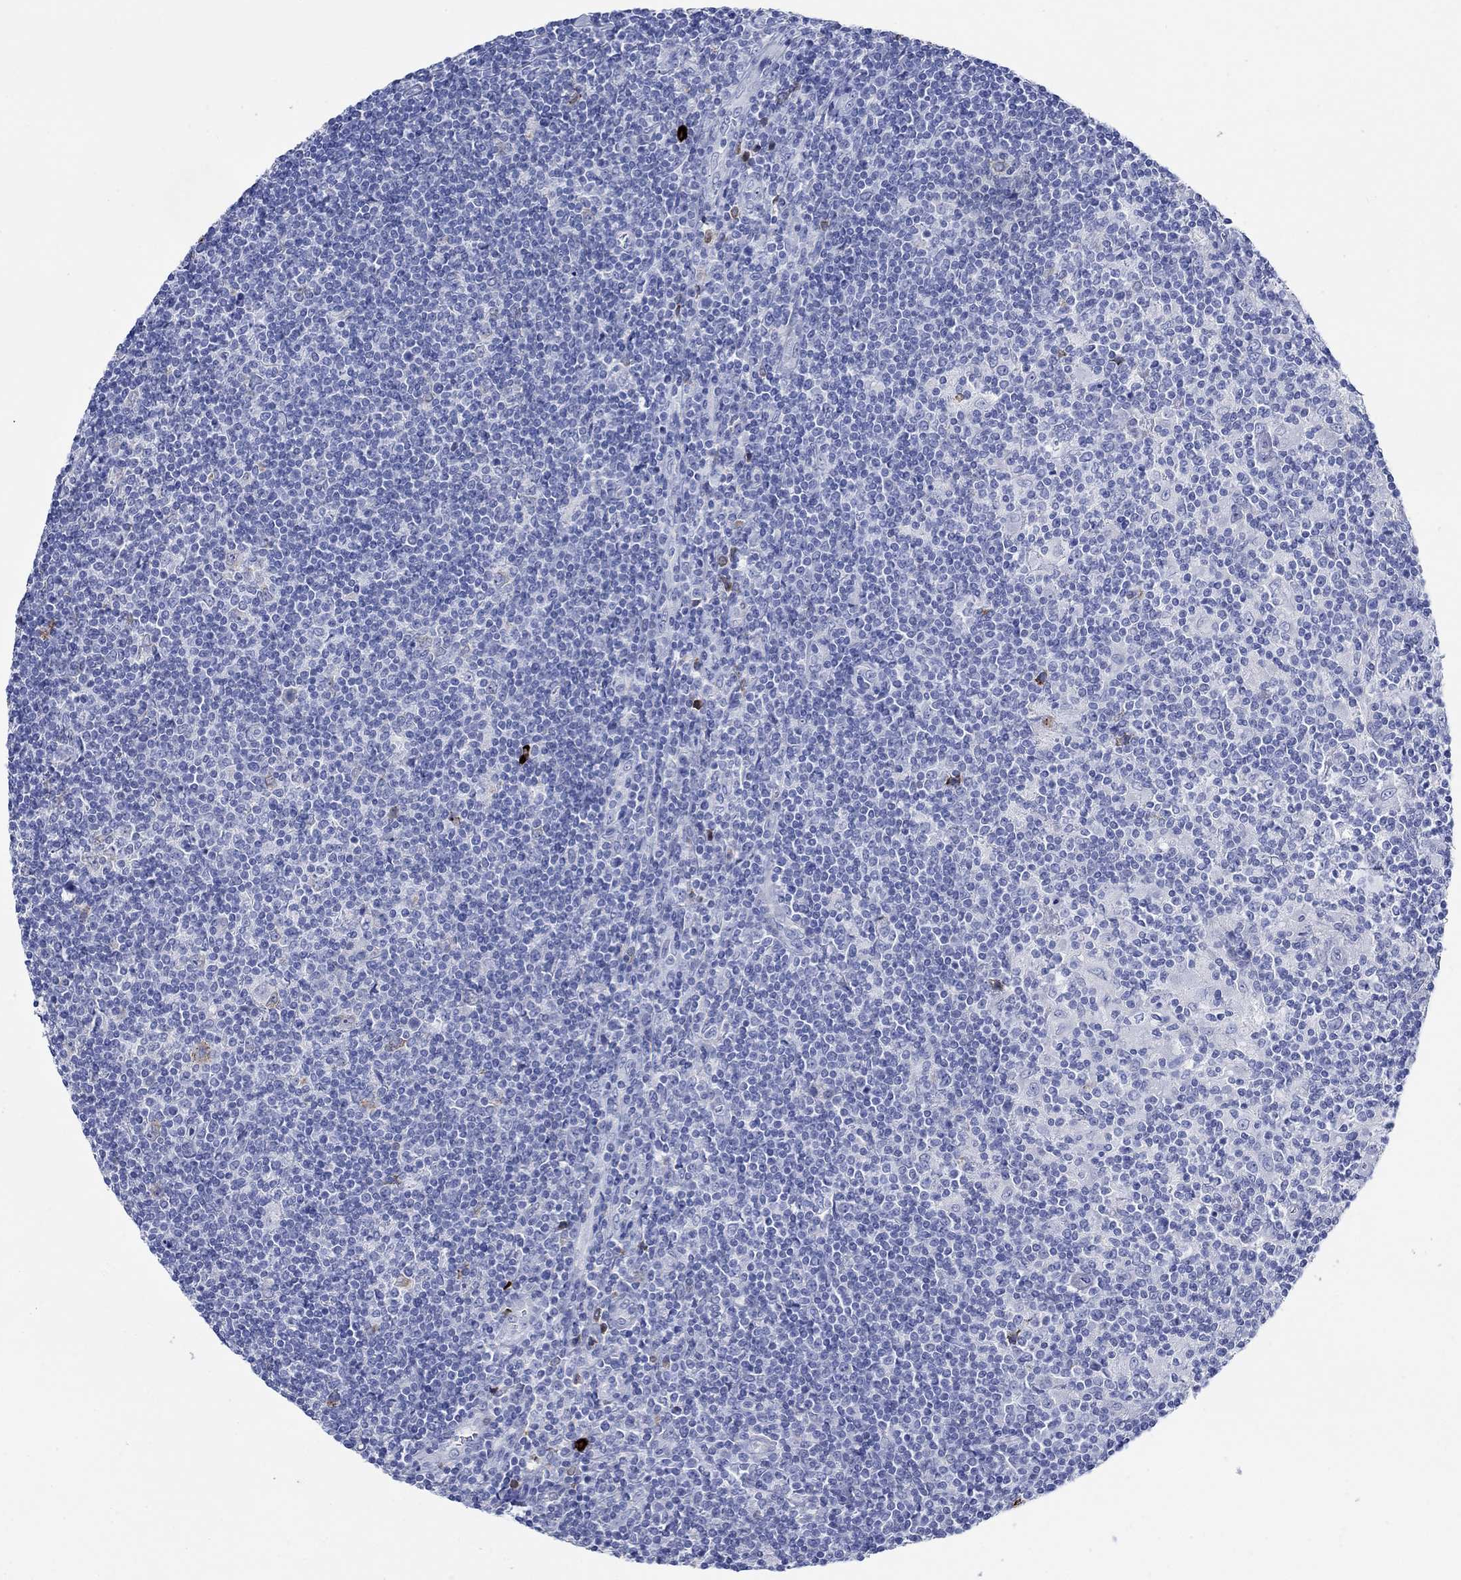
{"staining": {"intensity": "negative", "quantity": "none", "location": "none"}, "tissue": "lymphoma", "cell_type": "Tumor cells", "image_type": "cancer", "snomed": [{"axis": "morphology", "description": "Hodgkin's disease, NOS"}, {"axis": "topography", "description": "Lymph node"}], "caption": "Immunohistochemistry (IHC) of human Hodgkin's disease reveals no positivity in tumor cells.", "gene": "P2RY6", "patient": {"sex": "male", "age": 40}}